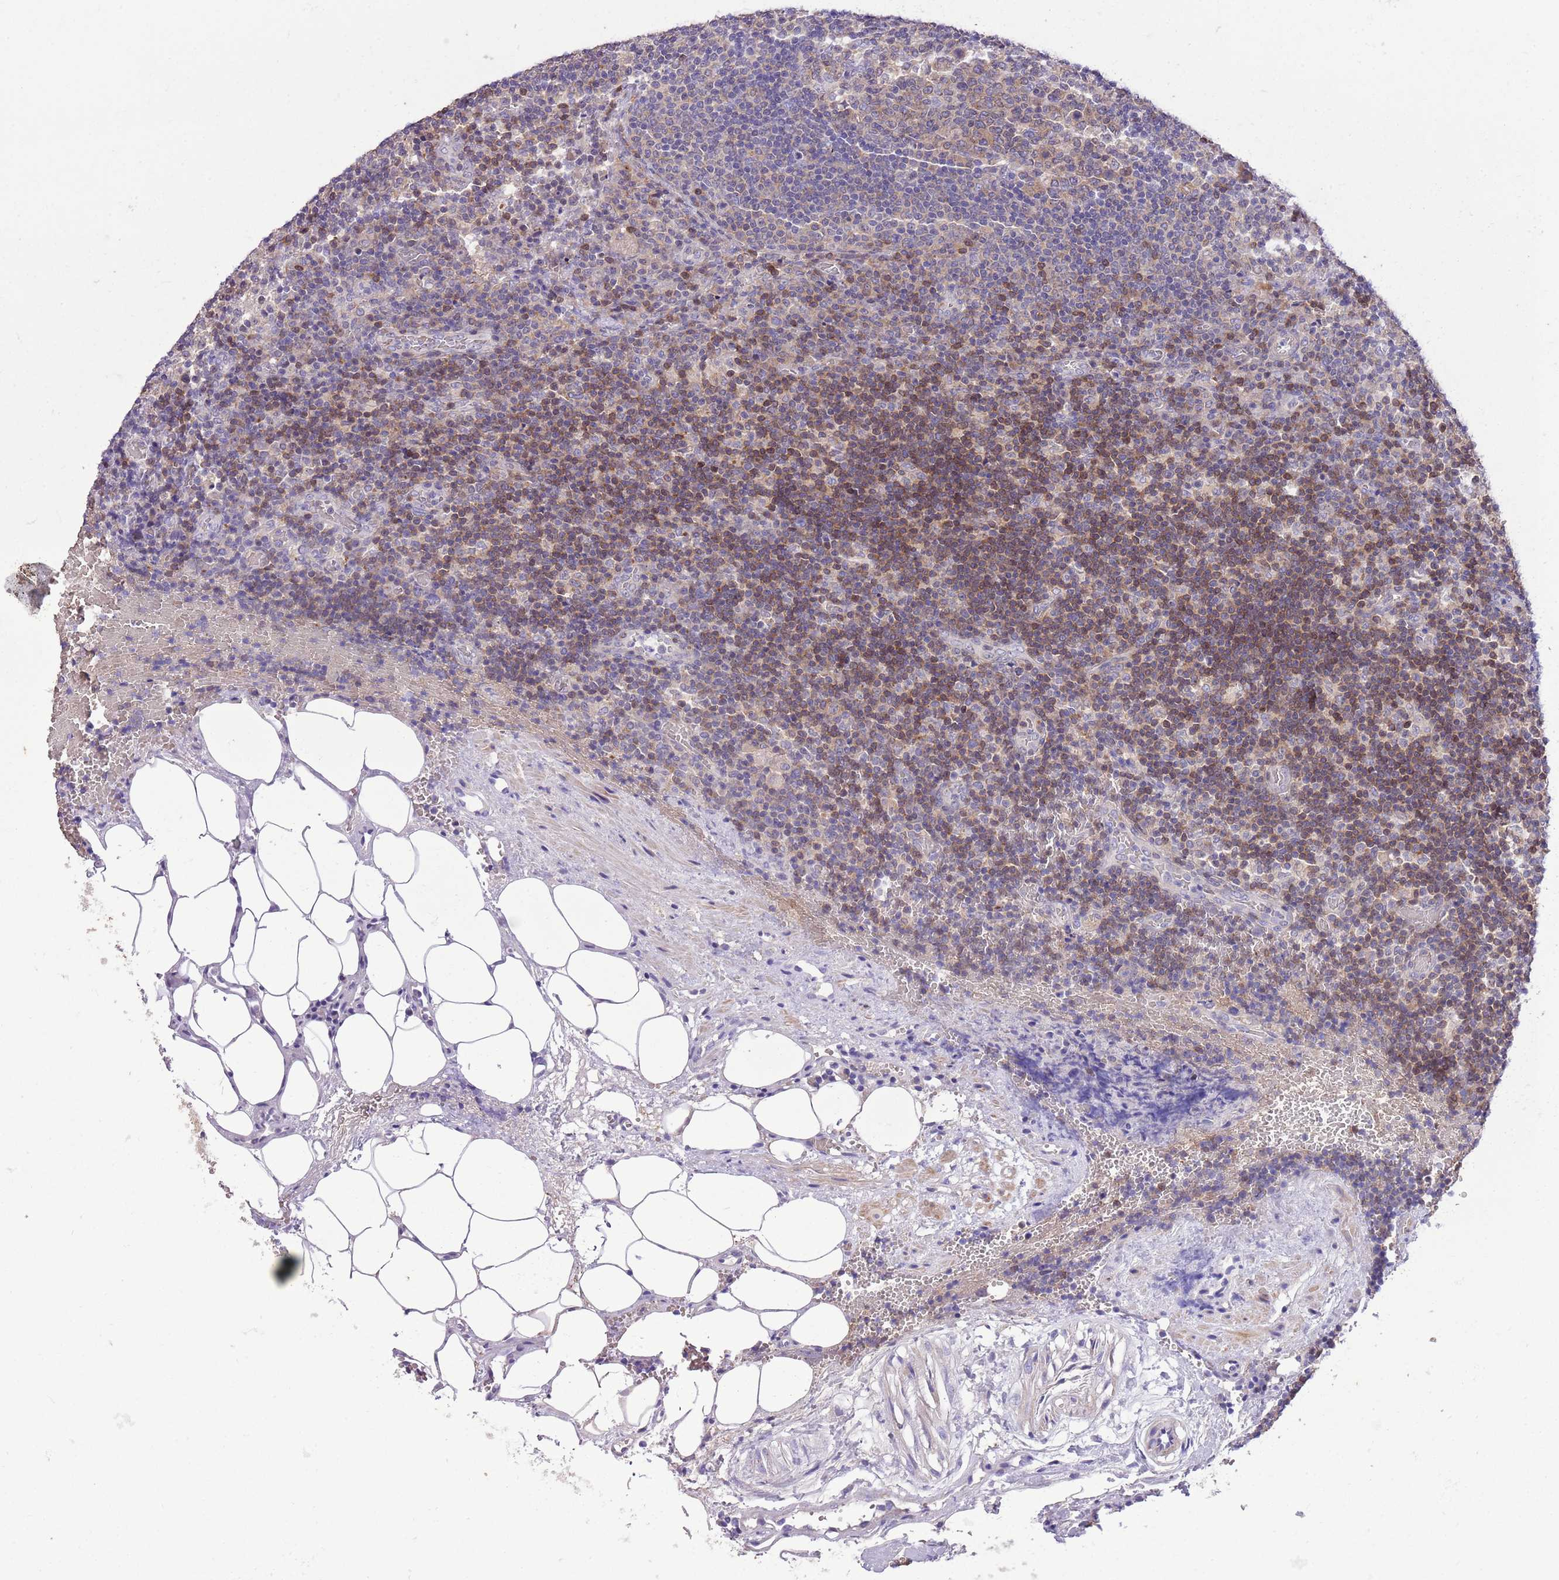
{"staining": {"intensity": "weak", "quantity": ">75%", "location": "cytoplasmic/membranous"}, "tissue": "lymph node", "cell_type": "Germinal center cells", "image_type": "normal", "snomed": [{"axis": "morphology", "description": "Normal tissue, NOS"}, {"axis": "topography", "description": "Lymph node"}], "caption": "High-magnification brightfield microscopy of unremarkable lymph node stained with DAB (brown) and counterstained with hematoxylin (blue). germinal center cells exhibit weak cytoplasmic/membranous staining is identified in approximately>75% of cells.", "gene": "PRR32", "patient": {"sex": "male", "age": 58}}